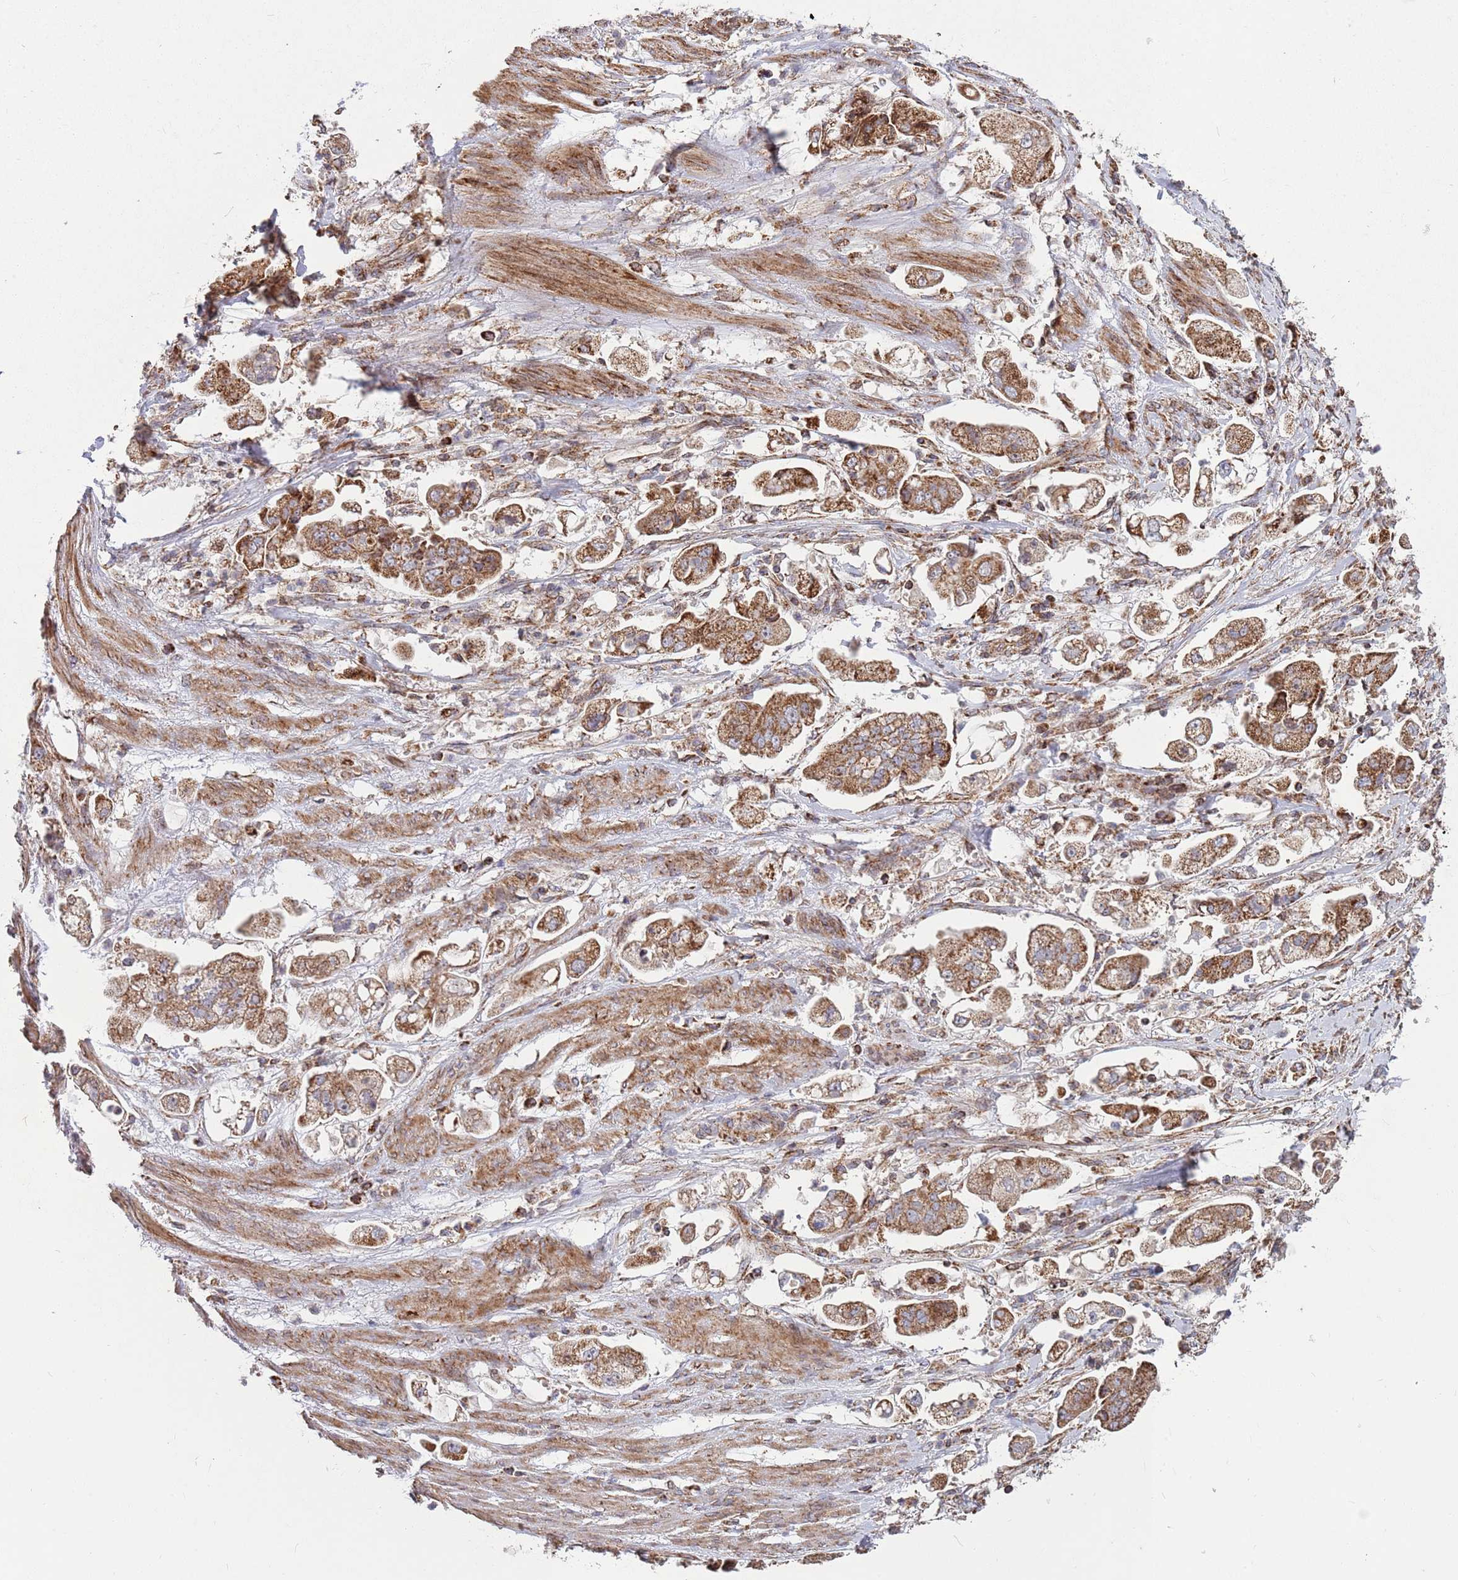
{"staining": {"intensity": "moderate", "quantity": ">75%", "location": "cytoplasmic/membranous"}, "tissue": "stomach cancer", "cell_type": "Tumor cells", "image_type": "cancer", "snomed": [{"axis": "morphology", "description": "Adenocarcinoma, NOS"}, {"axis": "topography", "description": "Stomach"}], "caption": "High-power microscopy captured an immunohistochemistry (IHC) micrograph of adenocarcinoma (stomach), revealing moderate cytoplasmic/membranous staining in about >75% of tumor cells.", "gene": "ATP5PD", "patient": {"sex": "male", "age": 62}}